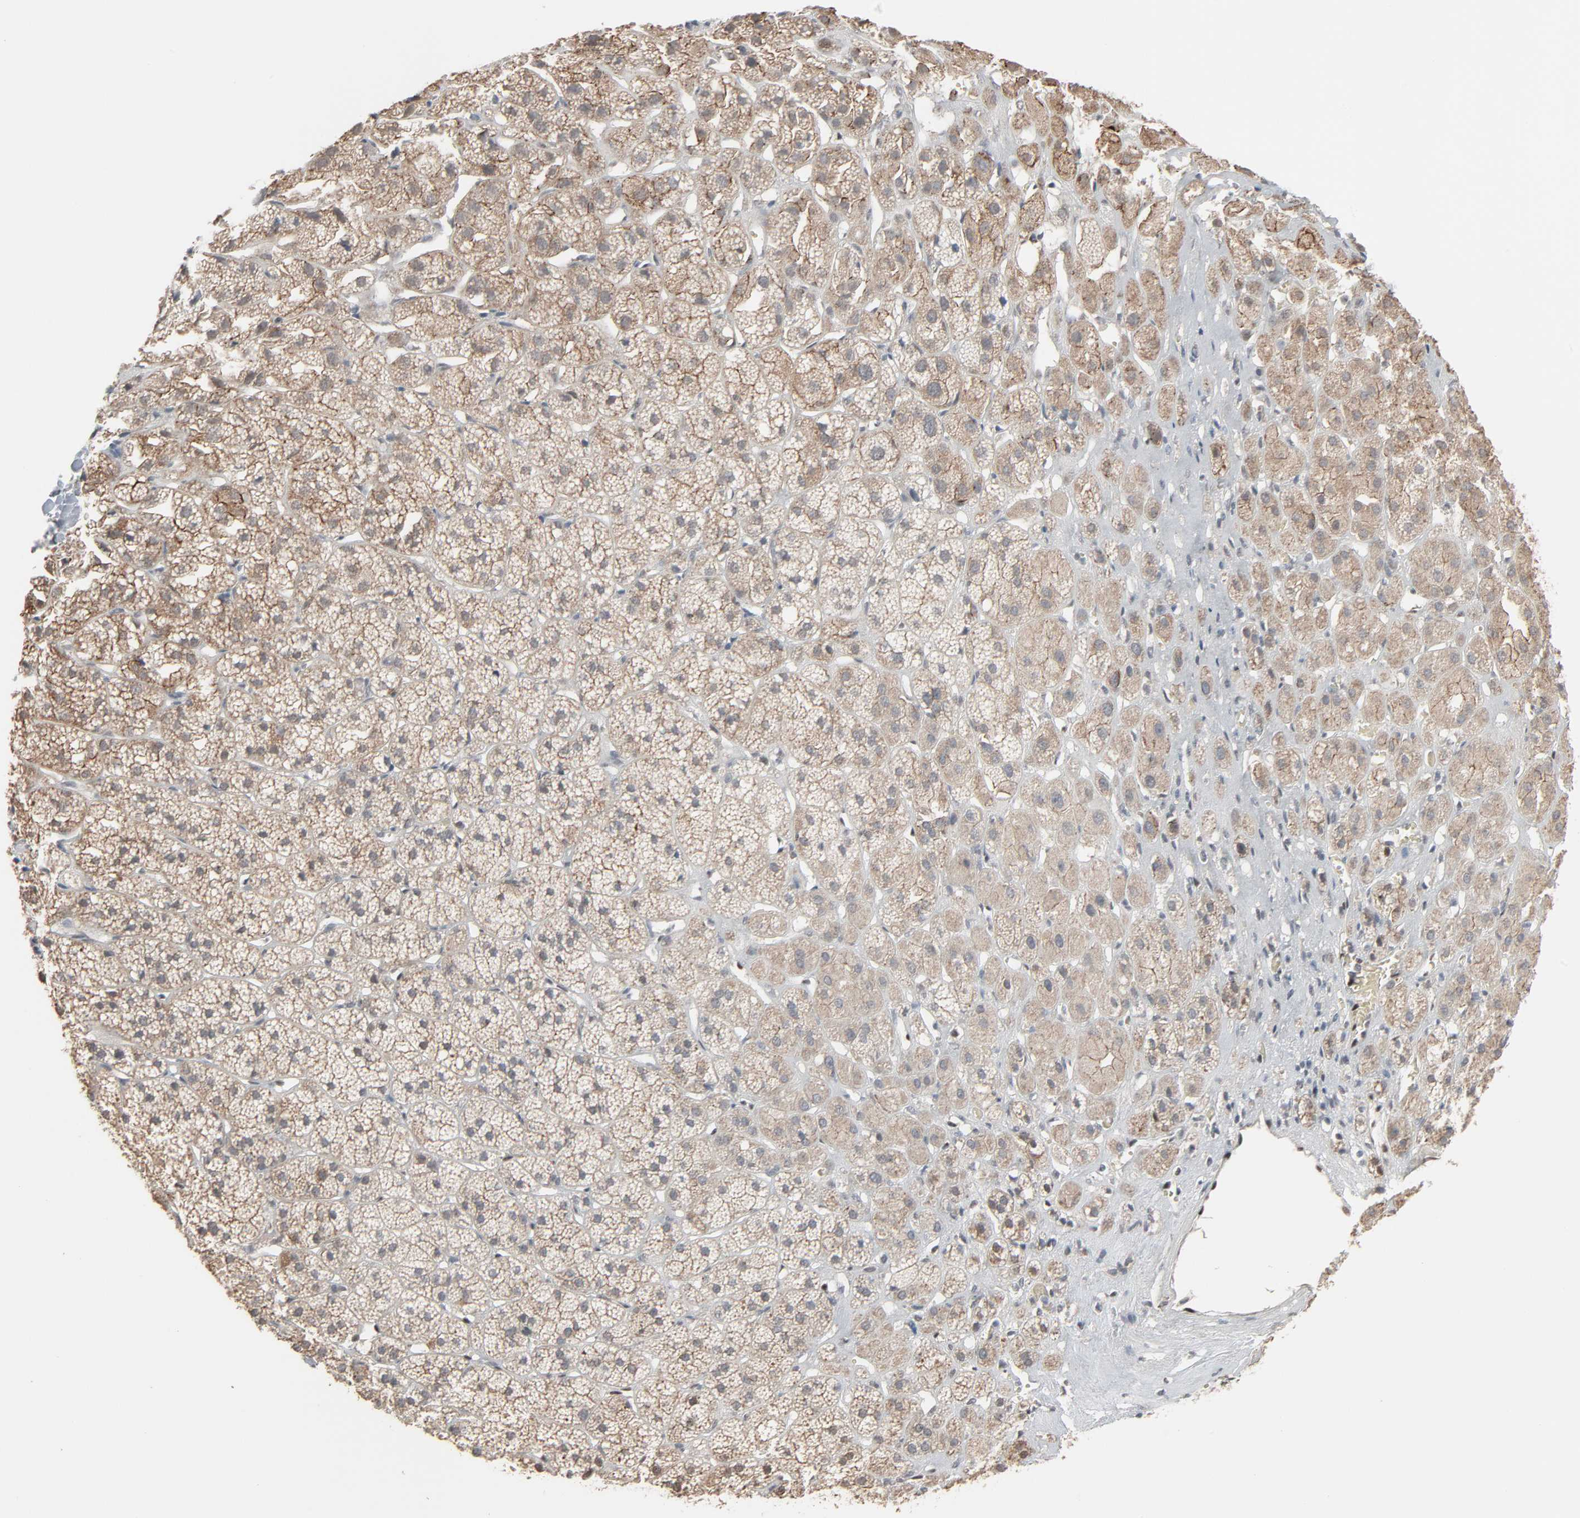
{"staining": {"intensity": "moderate", "quantity": ">75%", "location": "cytoplasmic/membranous"}, "tissue": "adrenal gland", "cell_type": "Glandular cells", "image_type": "normal", "snomed": [{"axis": "morphology", "description": "Normal tissue, NOS"}, {"axis": "topography", "description": "Adrenal gland"}], "caption": "Moderate cytoplasmic/membranous expression for a protein is identified in about >75% of glandular cells of normal adrenal gland using IHC.", "gene": "DOCK8", "patient": {"sex": "female", "age": 71}}